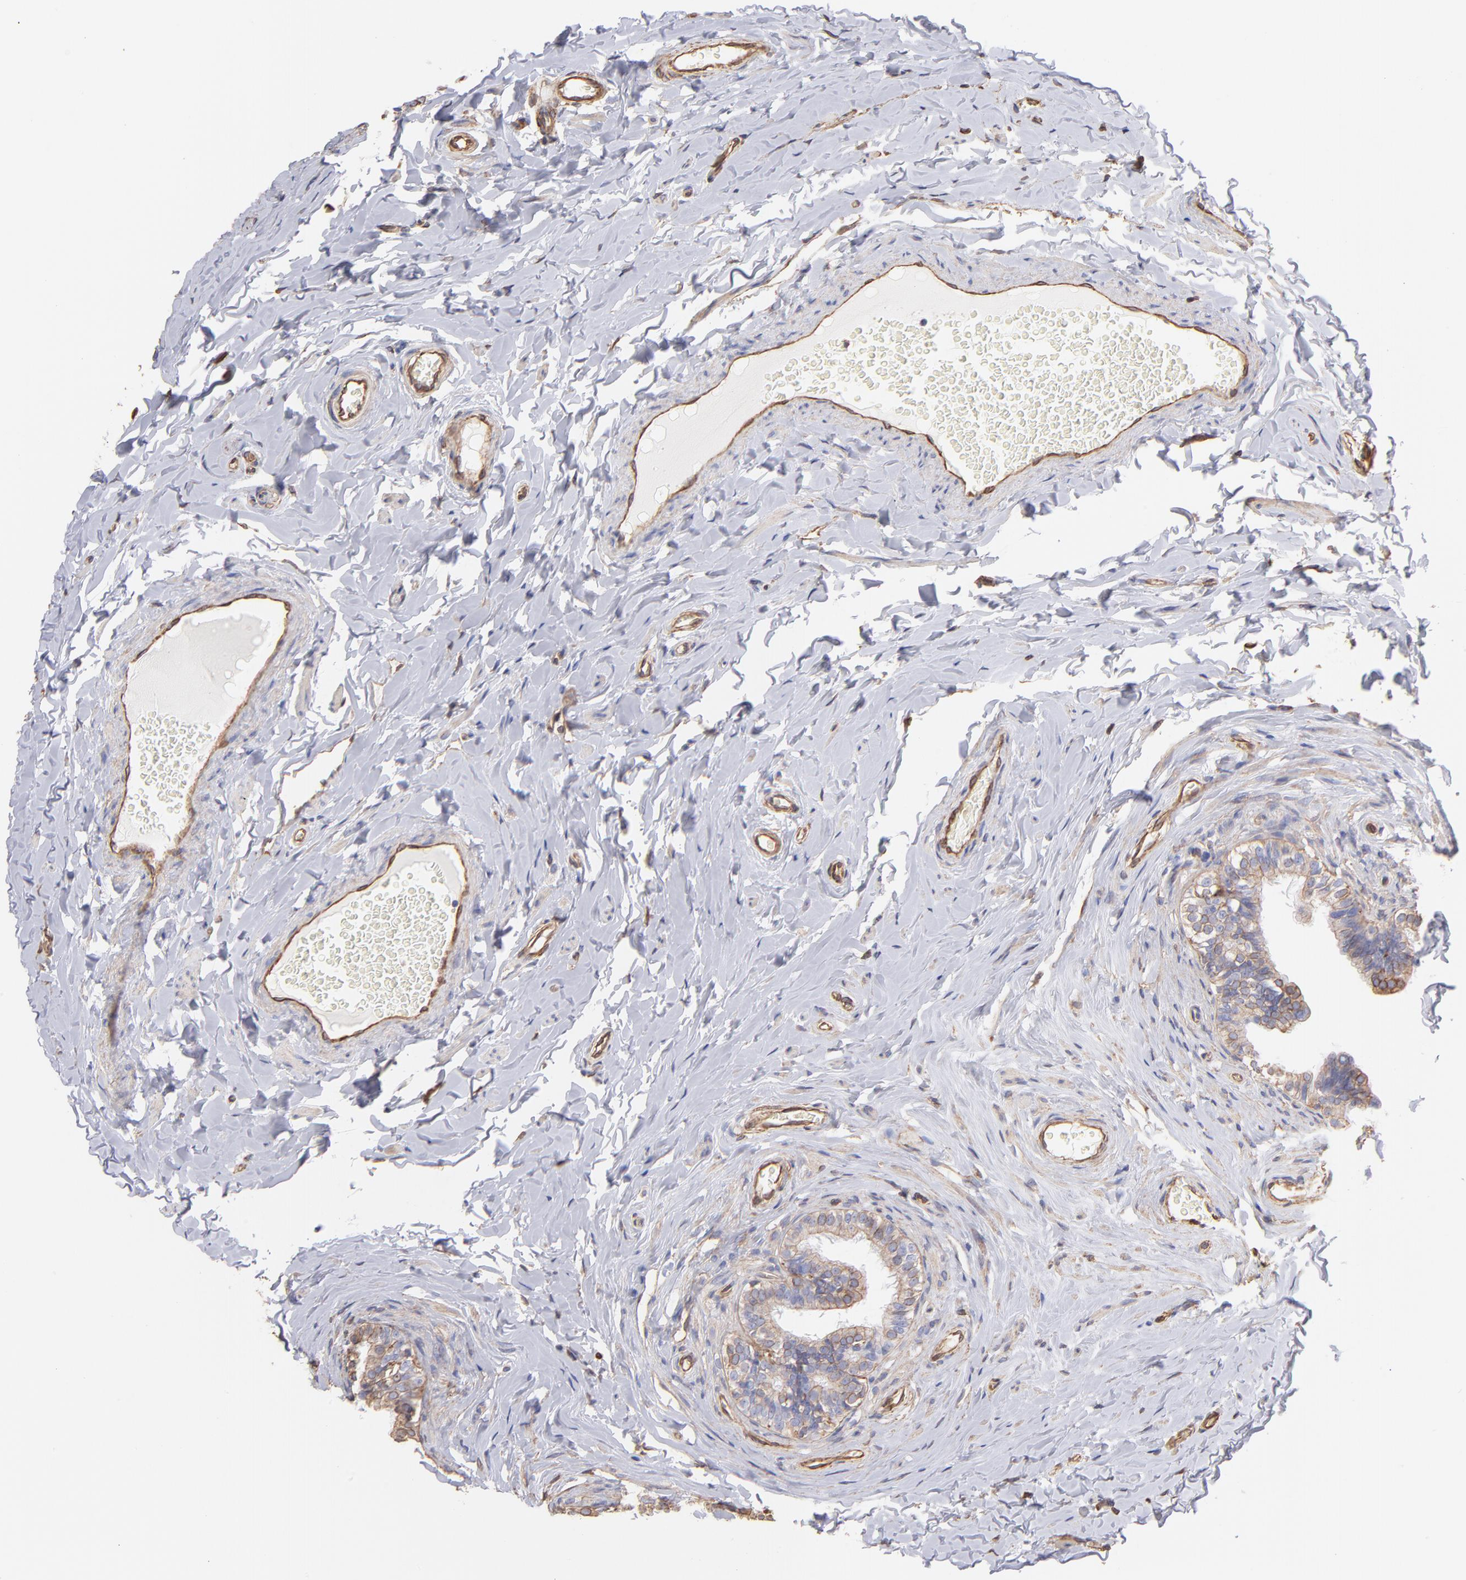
{"staining": {"intensity": "moderate", "quantity": ">75%", "location": "cytoplasmic/membranous"}, "tissue": "epididymis", "cell_type": "Glandular cells", "image_type": "normal", "snomed": [{"axis": "morphology", "description": "Normal tissue, NOS"}, {"axis": "topography", "description": "Soft tissue"}, {"axis": "topography", "description": "Epididymis"}], "caption": "Immunohistochemical staining of normal epididymis exhibits moderate cytoplasmic/membranous protein staining in about >75% of glandular cells. (brown staining indicates protein expression, while blue staining denotes nuclei).", "gene": "PLEC", "patient": {"sex": "male", "age": 26}}